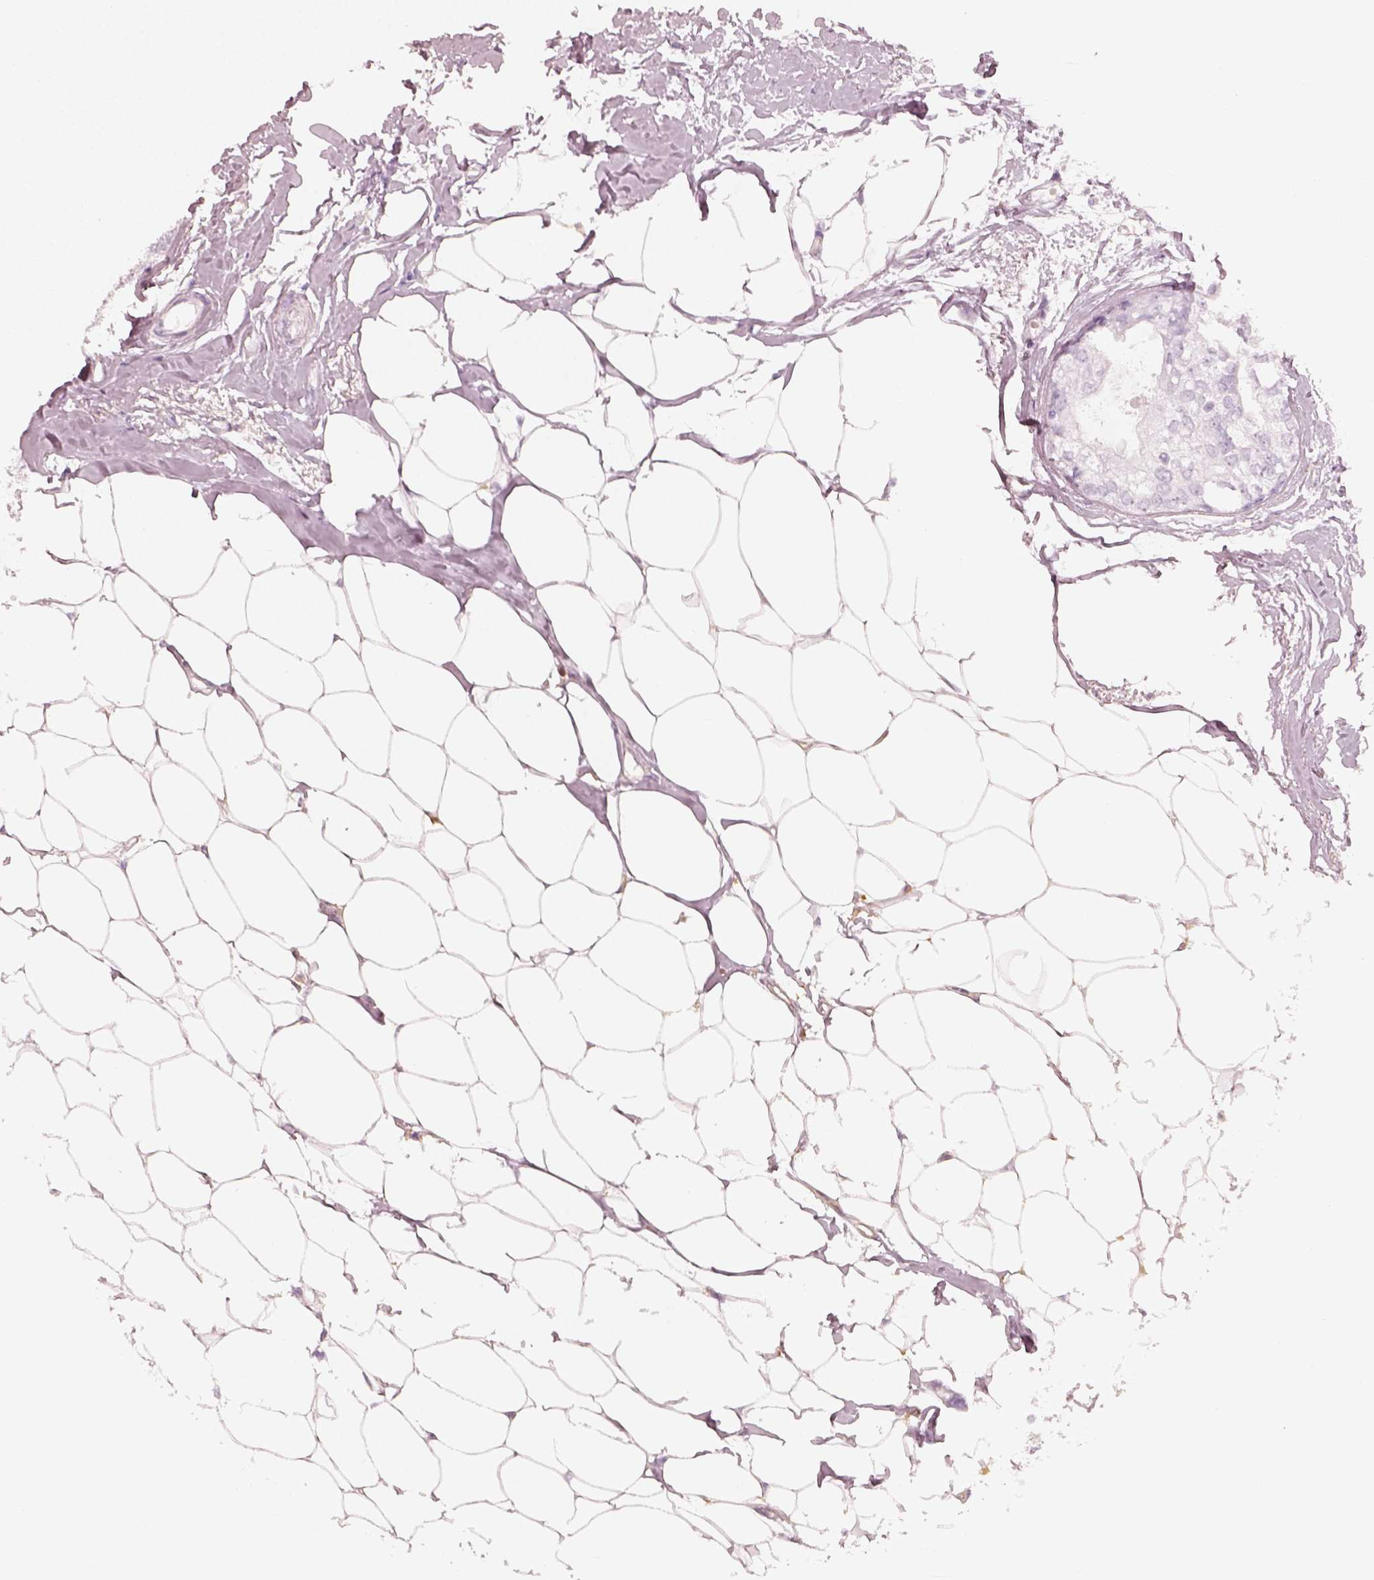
{"staining": {"intensity": "negative", "quantity": "none", "location": "none"}, "tissue": "breast cancer", "cell_type": "Tumor cells", "image_type": "cancer", "snomed": [{"axis": "morphology", "description": "Duct carcinoma"}, {"axis": "topography", "description": "Breast"}], "caption": "Tumor cells are negative for brown protein staining in intraductal carcinoma (breast).", "gene": "FSCN1", "patient": {"sex": "female", "age": 40}}